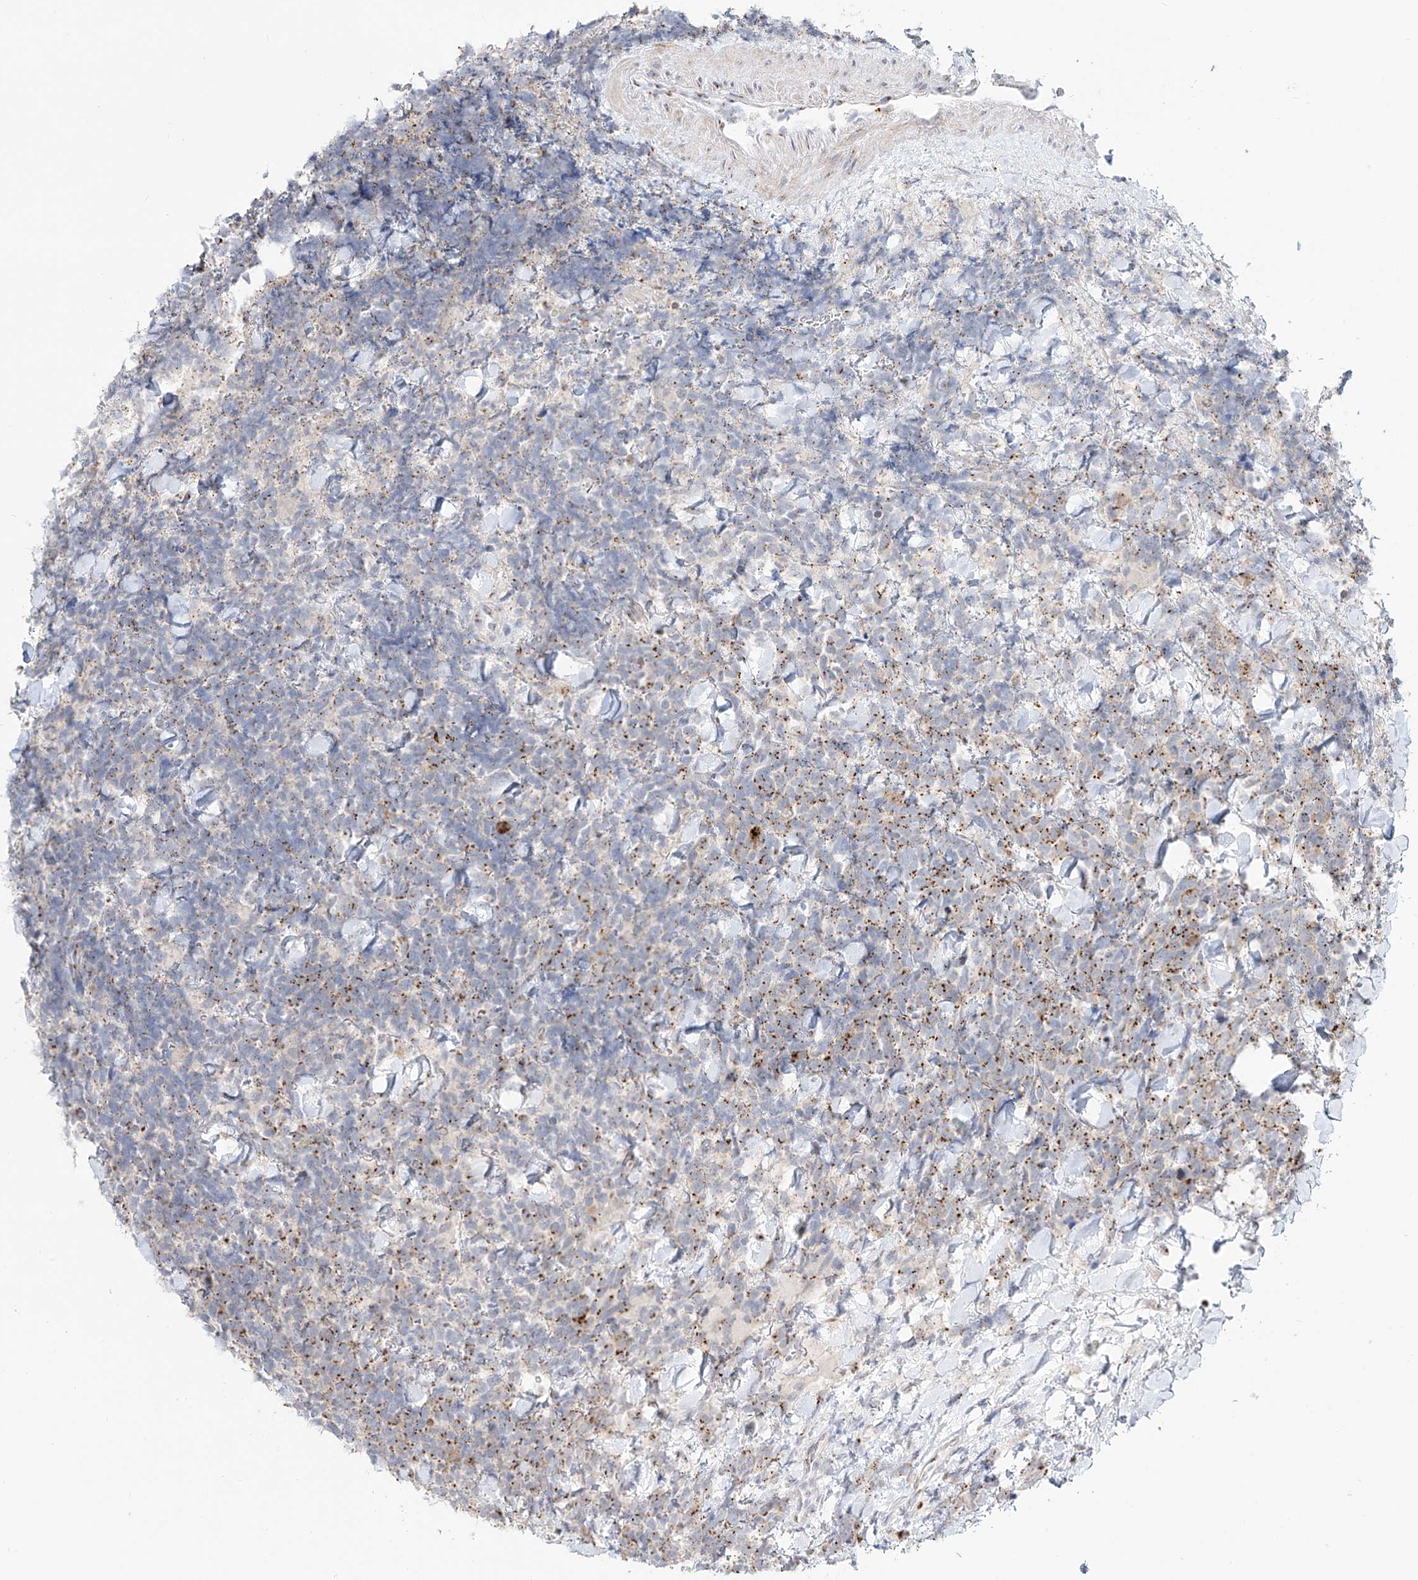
{"staining": {"intensity": "moderate", "quantity": "25%-75%", "location": "cytoplasmic/membranous"}, "tissue": "urothelial cancer", "cell_type": "Tumor cells", "image_type": "cancer", "snomed": [{"axis": "morphology", "description": "Urothelial carcinoma, High grade"}, {"axis": "topography", "description": "Urinary bladder"}], "caption": "Protein staining shows moderate cytoplasmic/membranous expression in approximately 25%-75% of tumor cells in high-grade urothelial carcinoma. (Stains: DAB (3,3'-diaminobenzidine) in brown, nuclei in blue, Microscopy: brightfield microscopy at high magnification).", "gene": "BSDC1", "patient": {"sex": "female", "age": 82}}